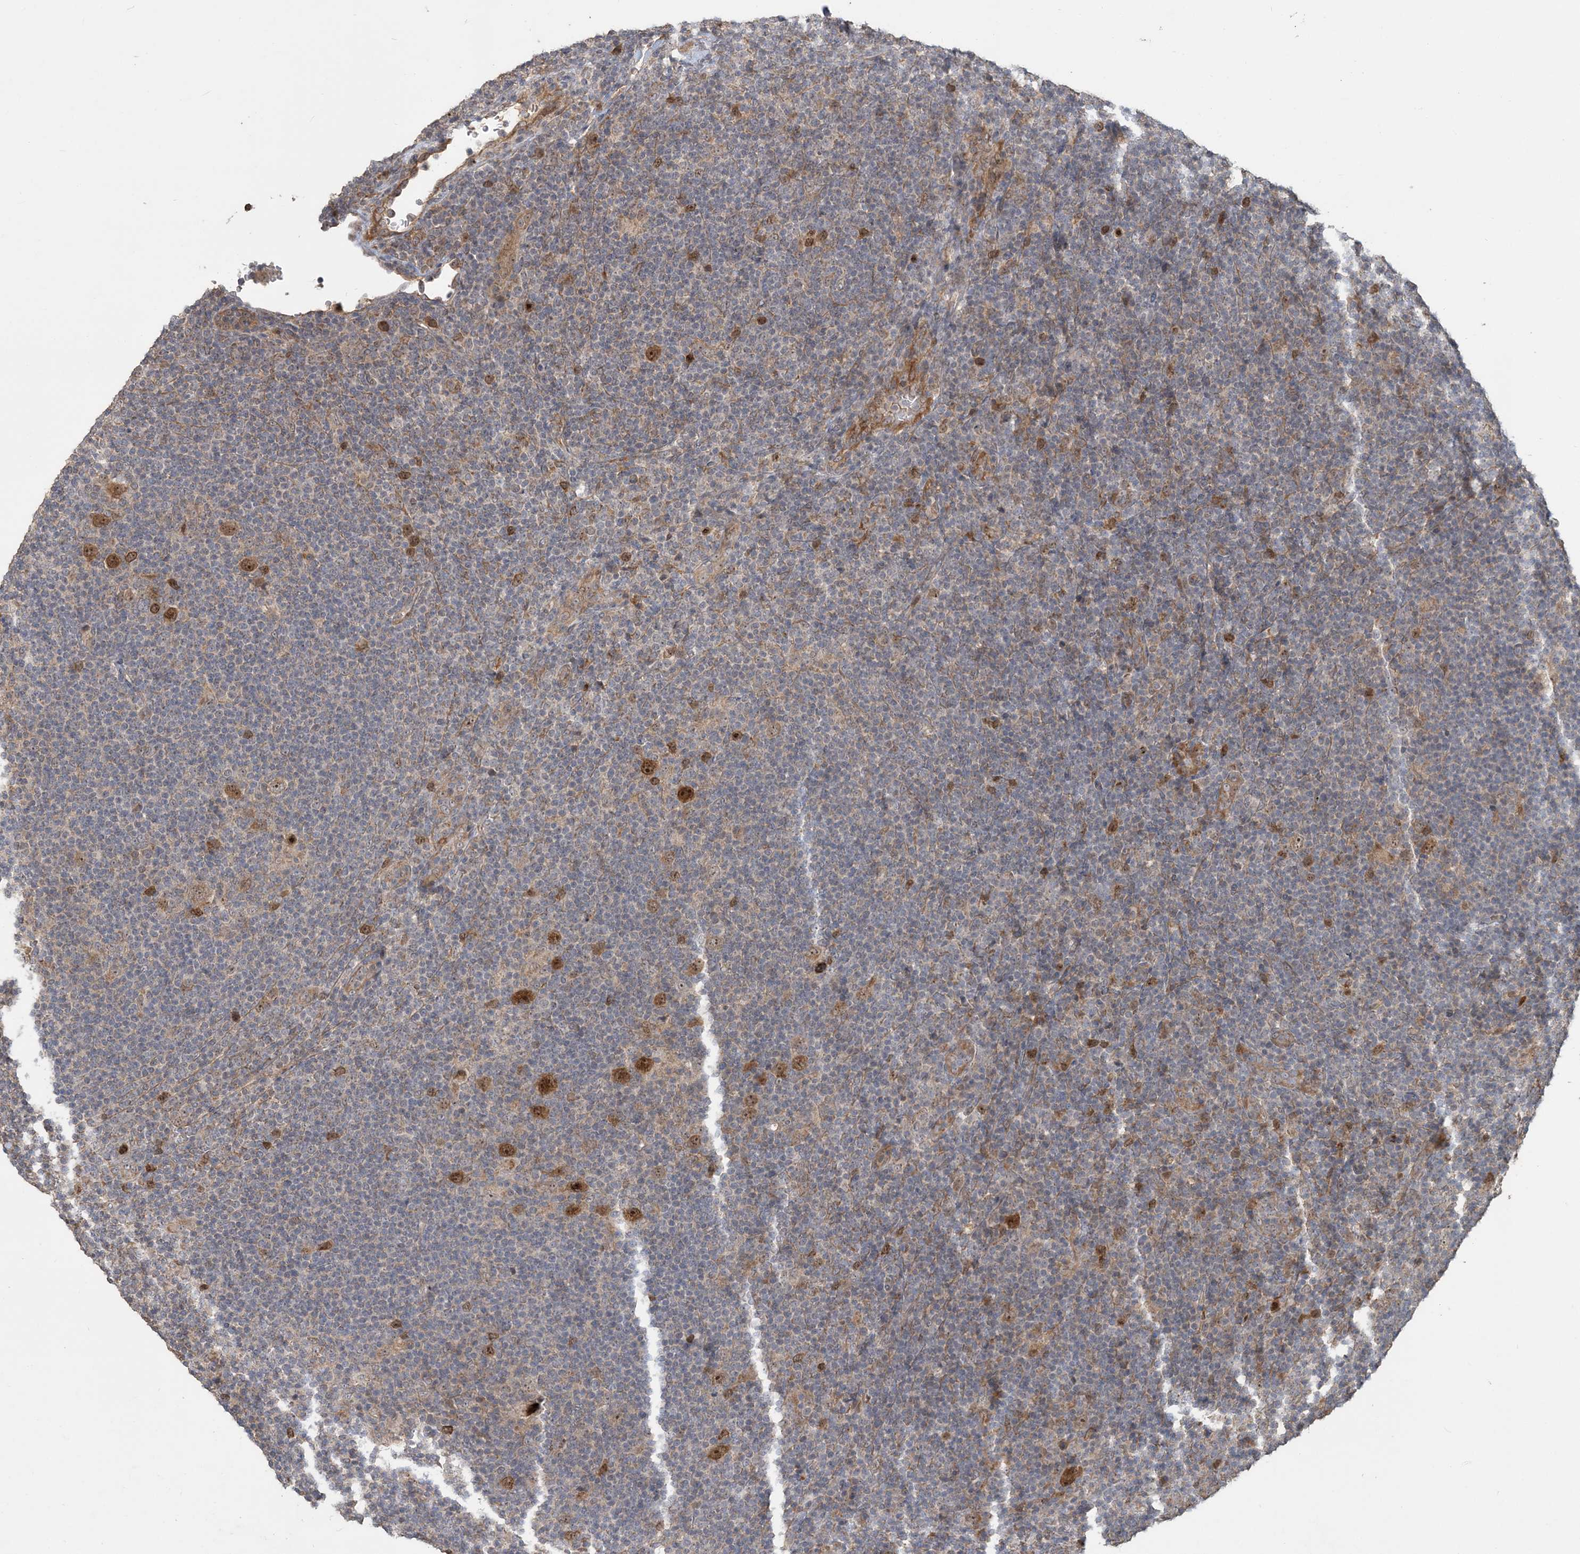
{"staining": {"intensity": "moderate", "quantity": ">75%", "location": "cytoplasmic/membranous,nuclear"}, "tissue": "lymphoma", "cell_type": "Tumor cells", "image_type": "cancer", "snomed": [{"axis": "morphology", "description": "Hodgkin's disease, NOS"}, {"axis": "topography", "description": "Lymph node"}], "caption": "Brown immunohistochemical staining in lymphoma shows moderate cytoplasmic/membranous and nuclear expression in about >75% of tumor cells.", "gene": "TRAIP", "patient": {"sex": "female", "age": 57}}